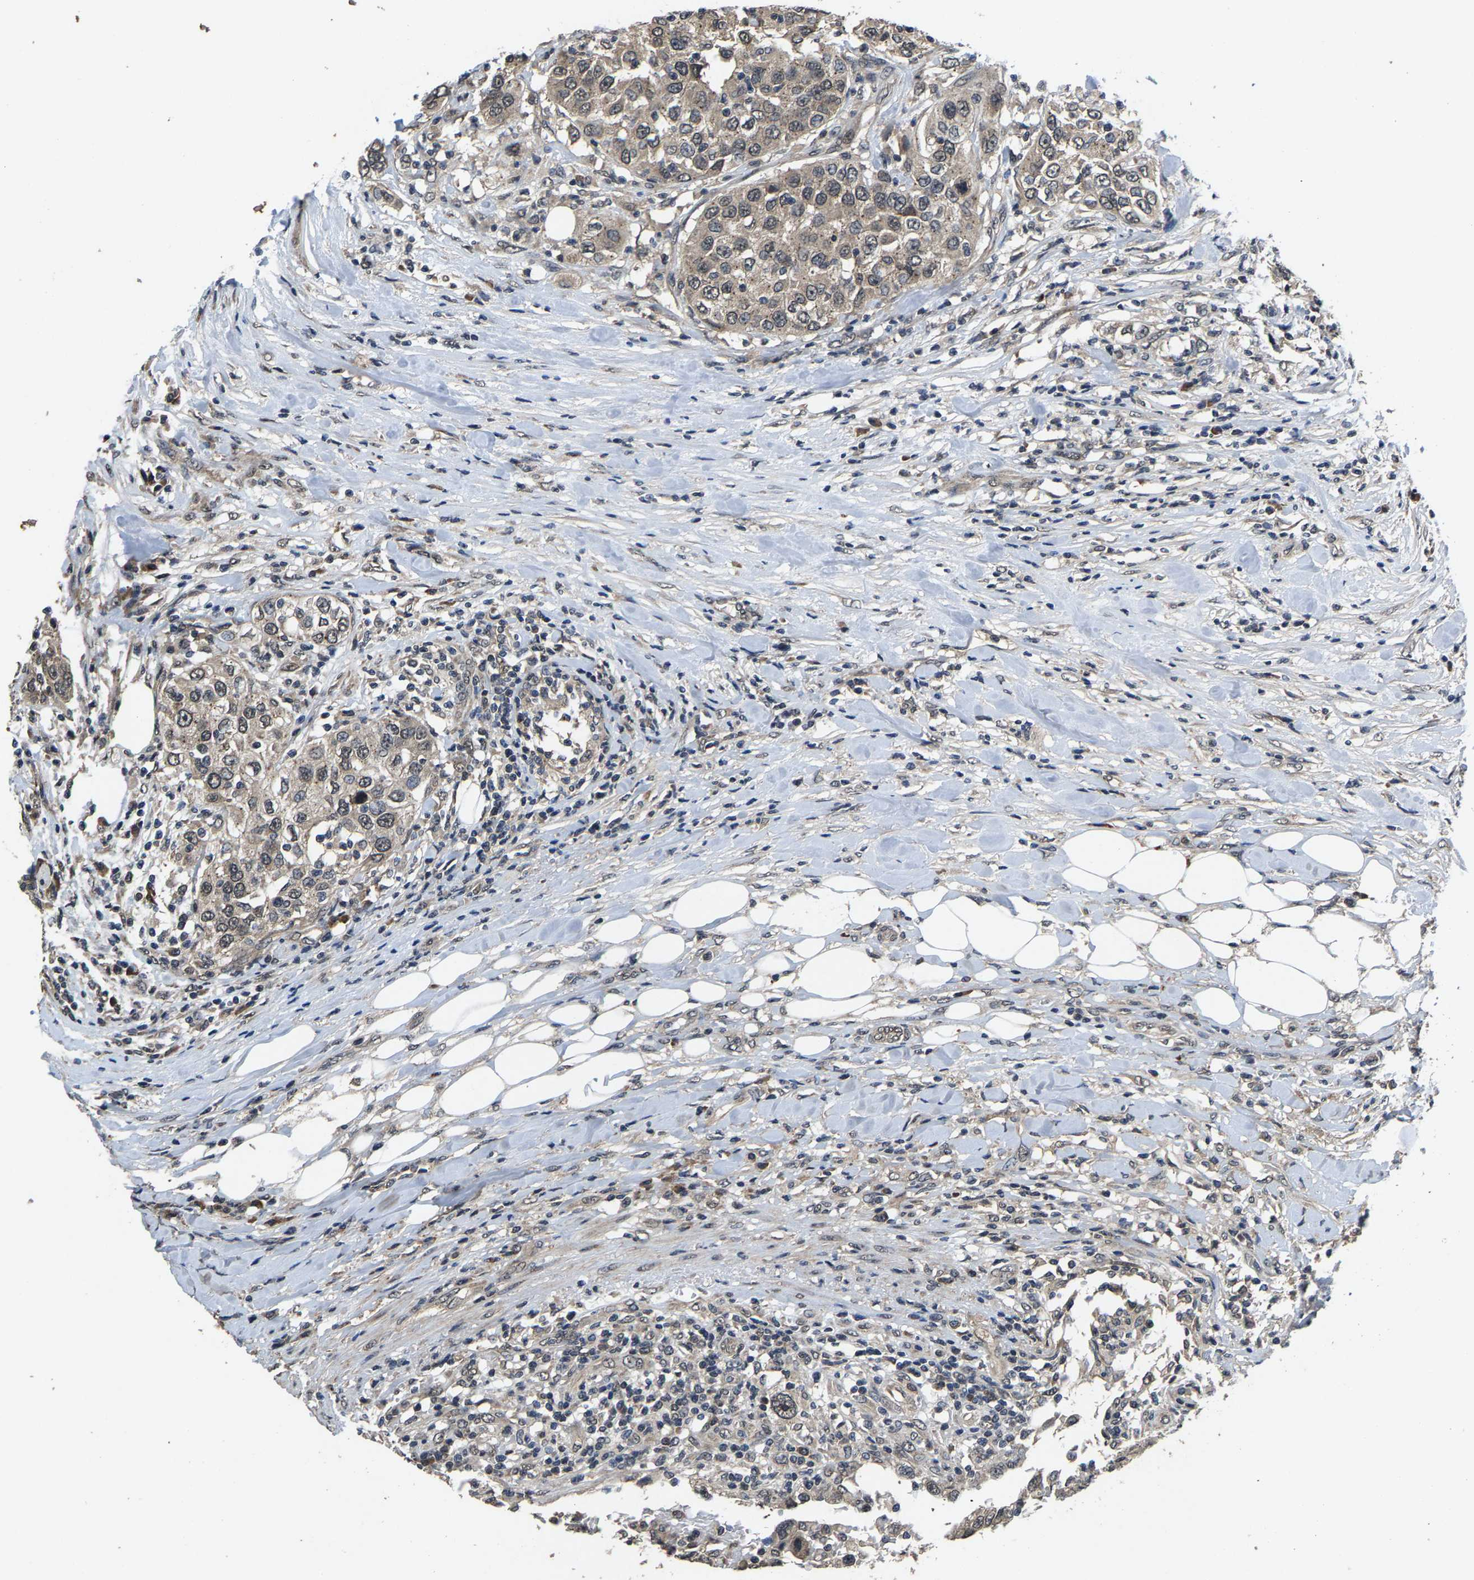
{"staining": {"intensity": "weak", "quantity": ">75%", "location": "cytoplasmic/membranous"}, "tissue": "urothelial cancer", "cell_type": "Tumor cells", "image_type": "cancer", "snomed": [{"axis": "morphology", "description": "Urothelial carcinoma, High grade"}, {"axis": "topography", "description": "Urinary bladder"}], "caption": "There is low levels of weak cytoplasmic/membranous positivity in tumor cells of urothelial cancer, as demonstrated by immunohistochemical staining (brown color).", "gene": "HUWE1", "patient": {"sex": "female", "age": 80}}